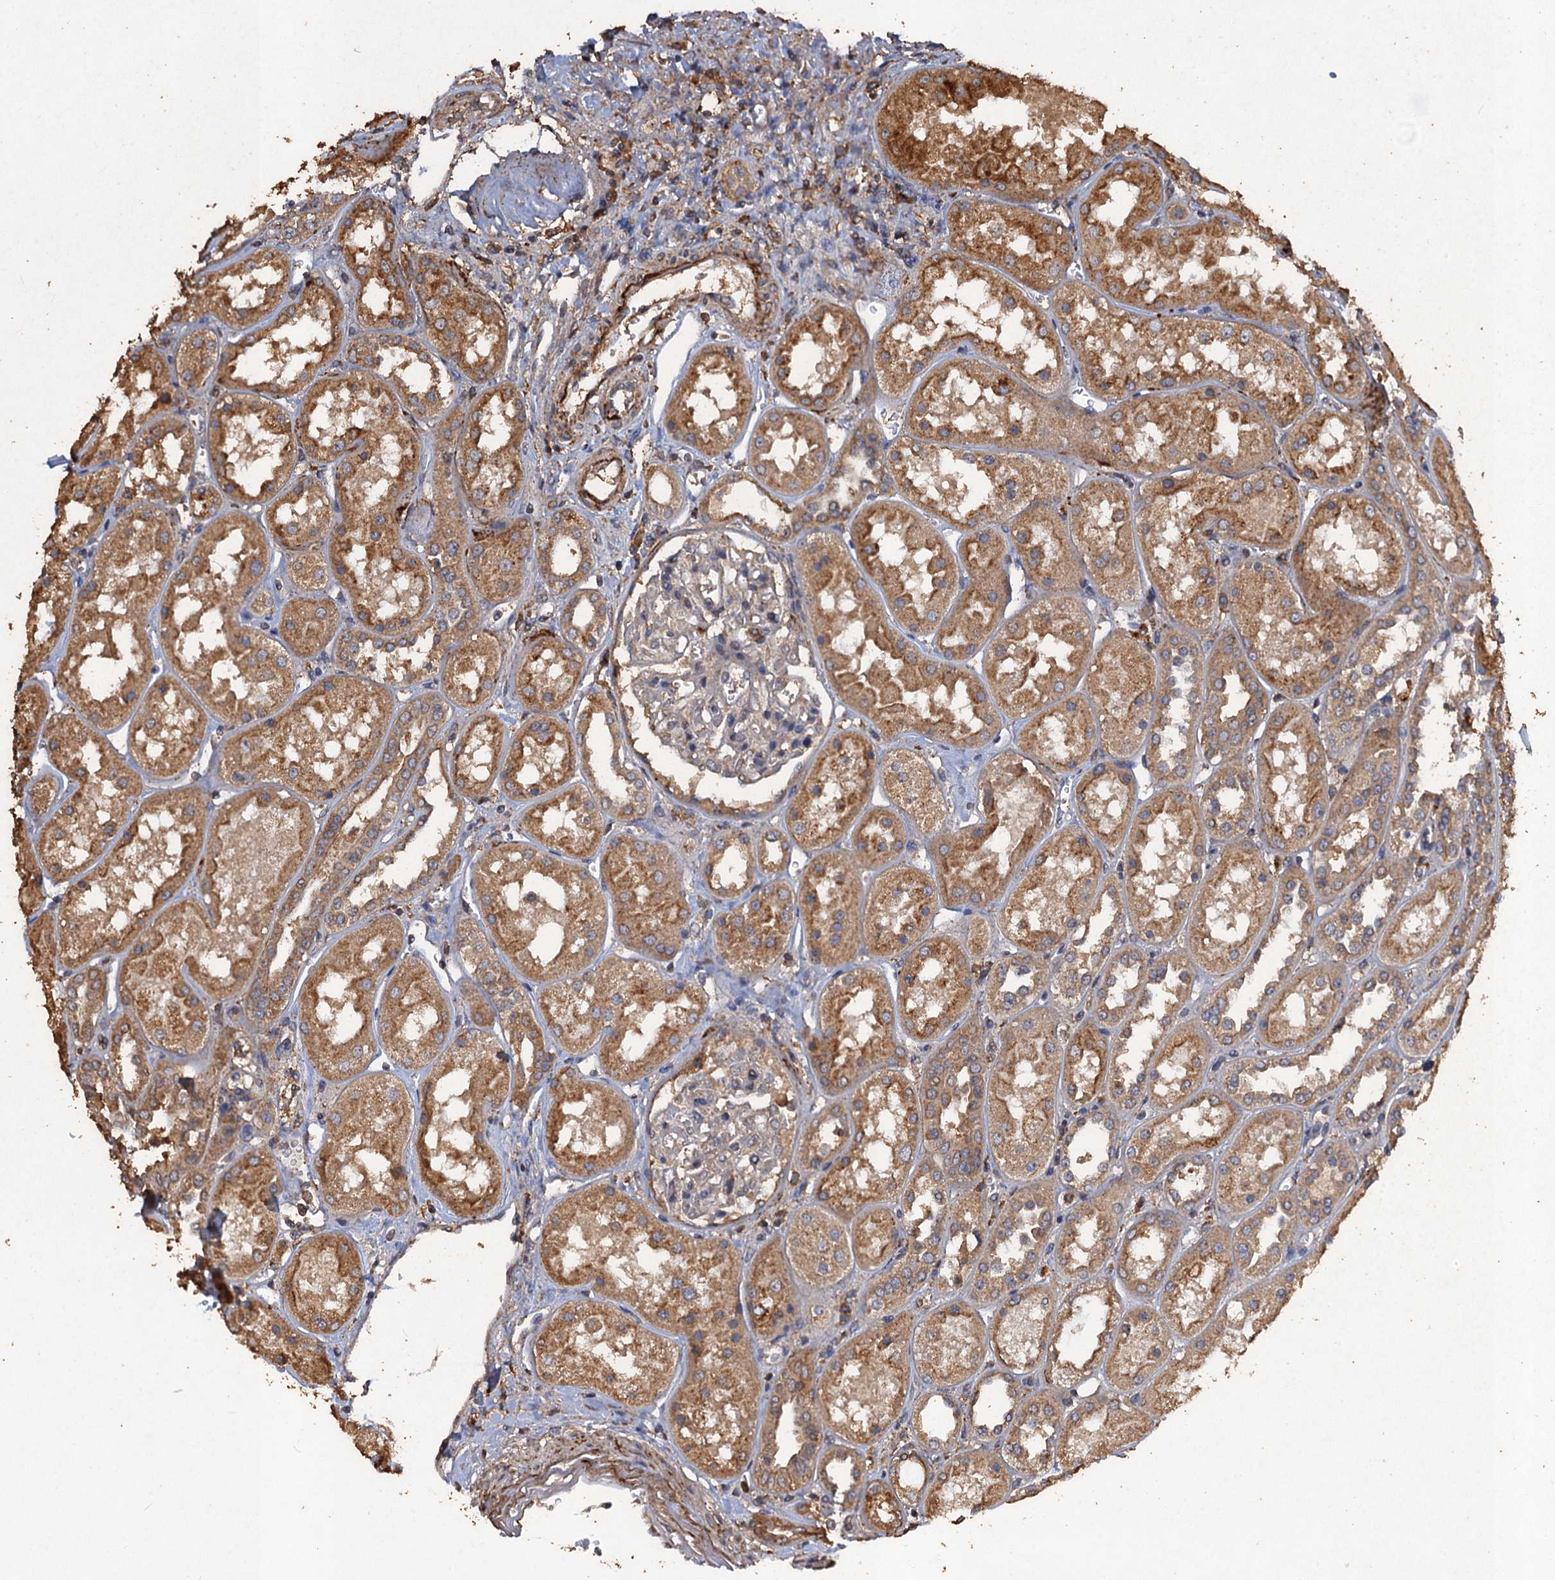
{"staining": {"intensity": "weak", "quantity": "<25%", "location": "cytoplasmic/membranous"}, "tissue": "kidney", "cell_type": "Cells in glomeruli", "image_type": "normal", "snomed": [{"axis": "morphology", "description": "Normal tissue, NOS"}, {"axis": "topography", "description": "Kidney"}], "caption": "Immunohistochemistry of unremarkable human kidney demonstrates no positivity in cells in glomeruli.", "gene": "SCUBE3", "patient": {"sex": "male", "age": 70}}